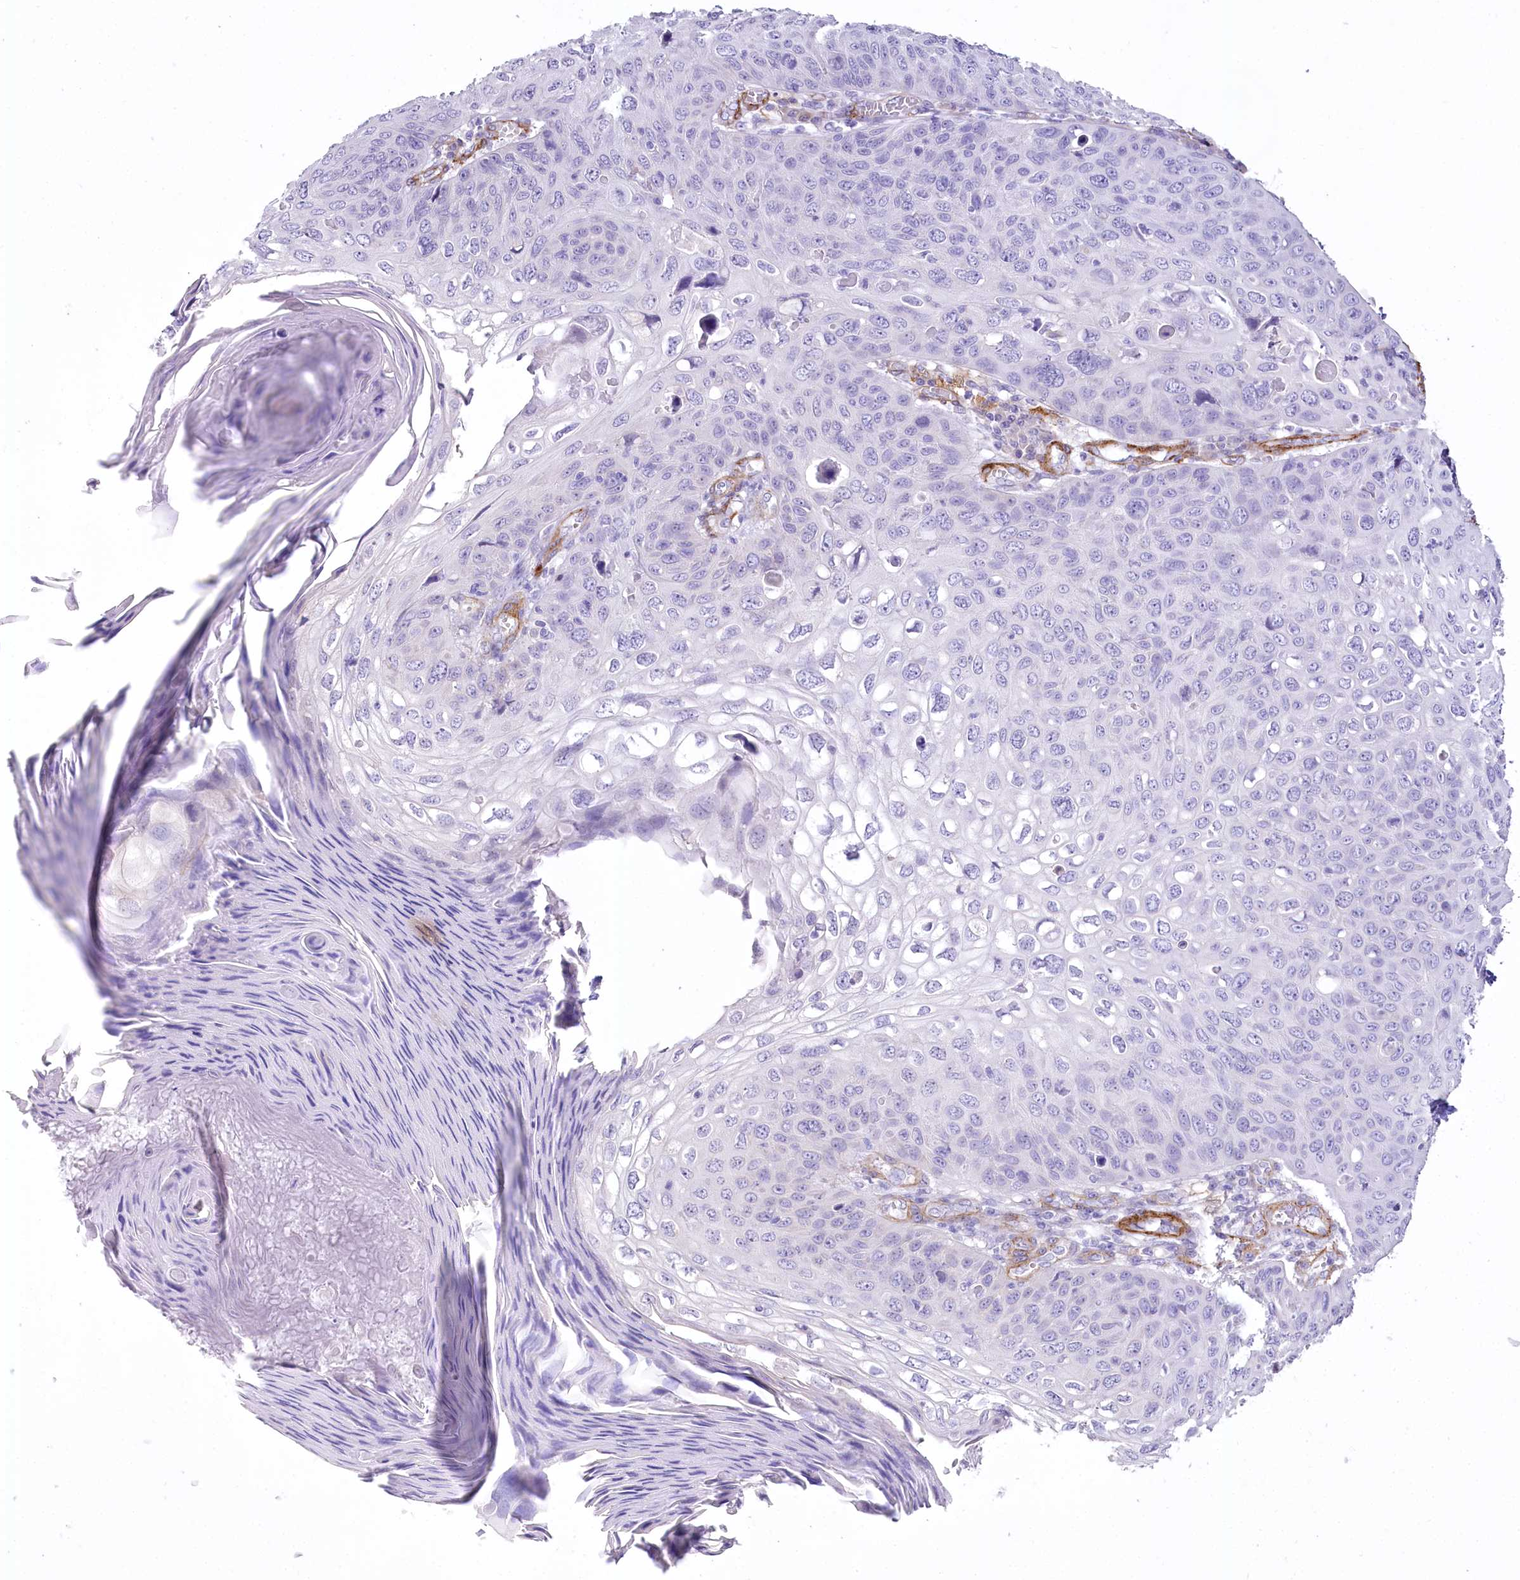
{"staining": {"intensity": "negative", "quantity": "none", "location": "none"}, "tissue": "skin cancer", "cell_type": "Tumor cells", "image_type": "cancer", "snomed": [{"axis": "morphology", "description": "Squamous cell carcinoma, NOS"}, {"axis": "topography", "description": "Skin"}], "caption": "Immunohistochemical staining of human skin cancer exhibits no significant expression in tumor cells.", "gene": "SYNPO2", "patient": {"sex": "female", "age": 90}}